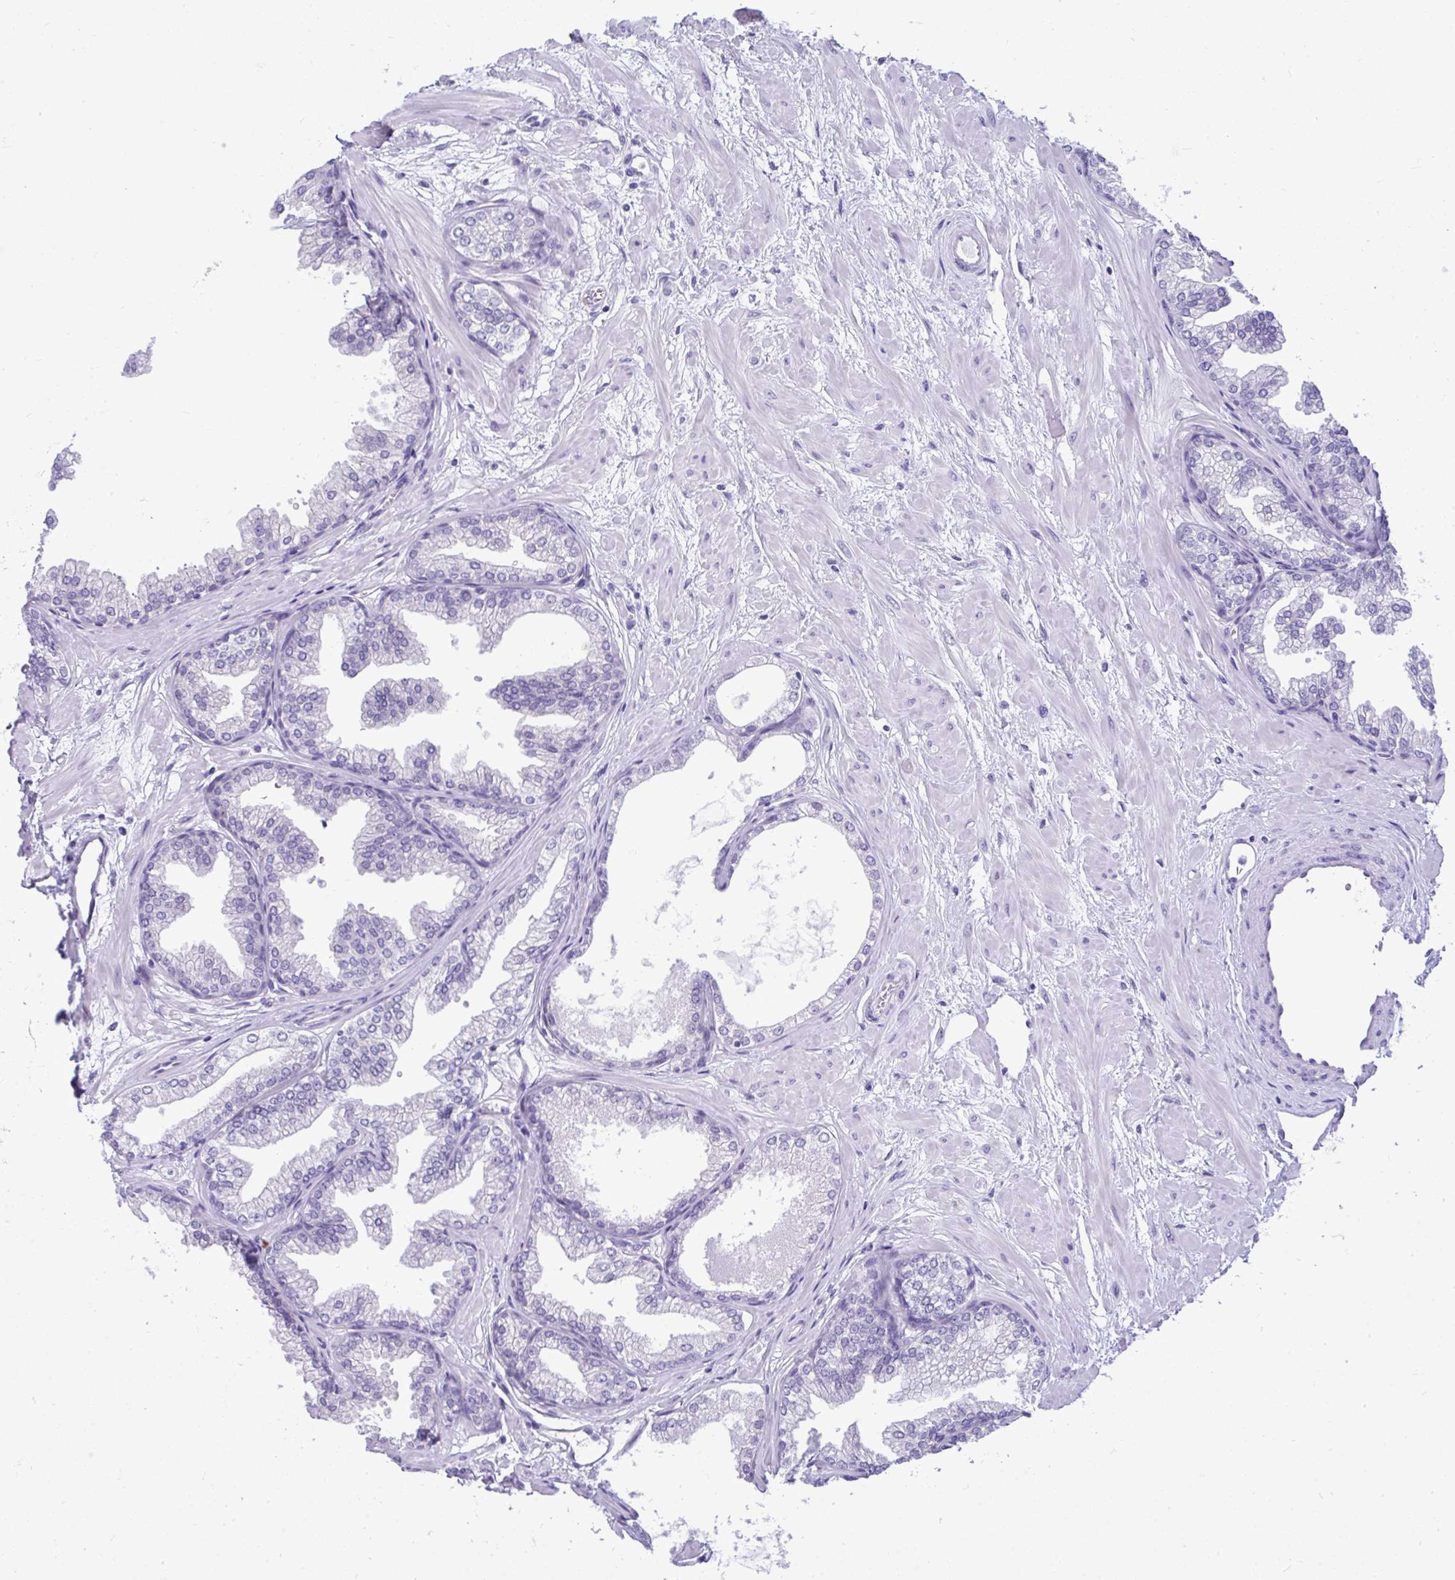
{"staining": {"intensity": "negative", "quantity": "none", "location": "none"}, "tissue": "prostate", "cell_type": "Glandular cells", "image_type": "normal", "snomed": [{"axis": "morphology", "description": "Normal tissue, NOS"}, {"axis": "topography", "description": "Prostate"}], "caption": "Glandular cells show no significant staining in benign prostate. (Stains: DAB immunohistochemistry (IHC) with hematoxylin counter stain, Microscopy: brightfield microscopy at high magnification).", "gene": "PRM2", "patient": {"sex": "male", "age": 37}}